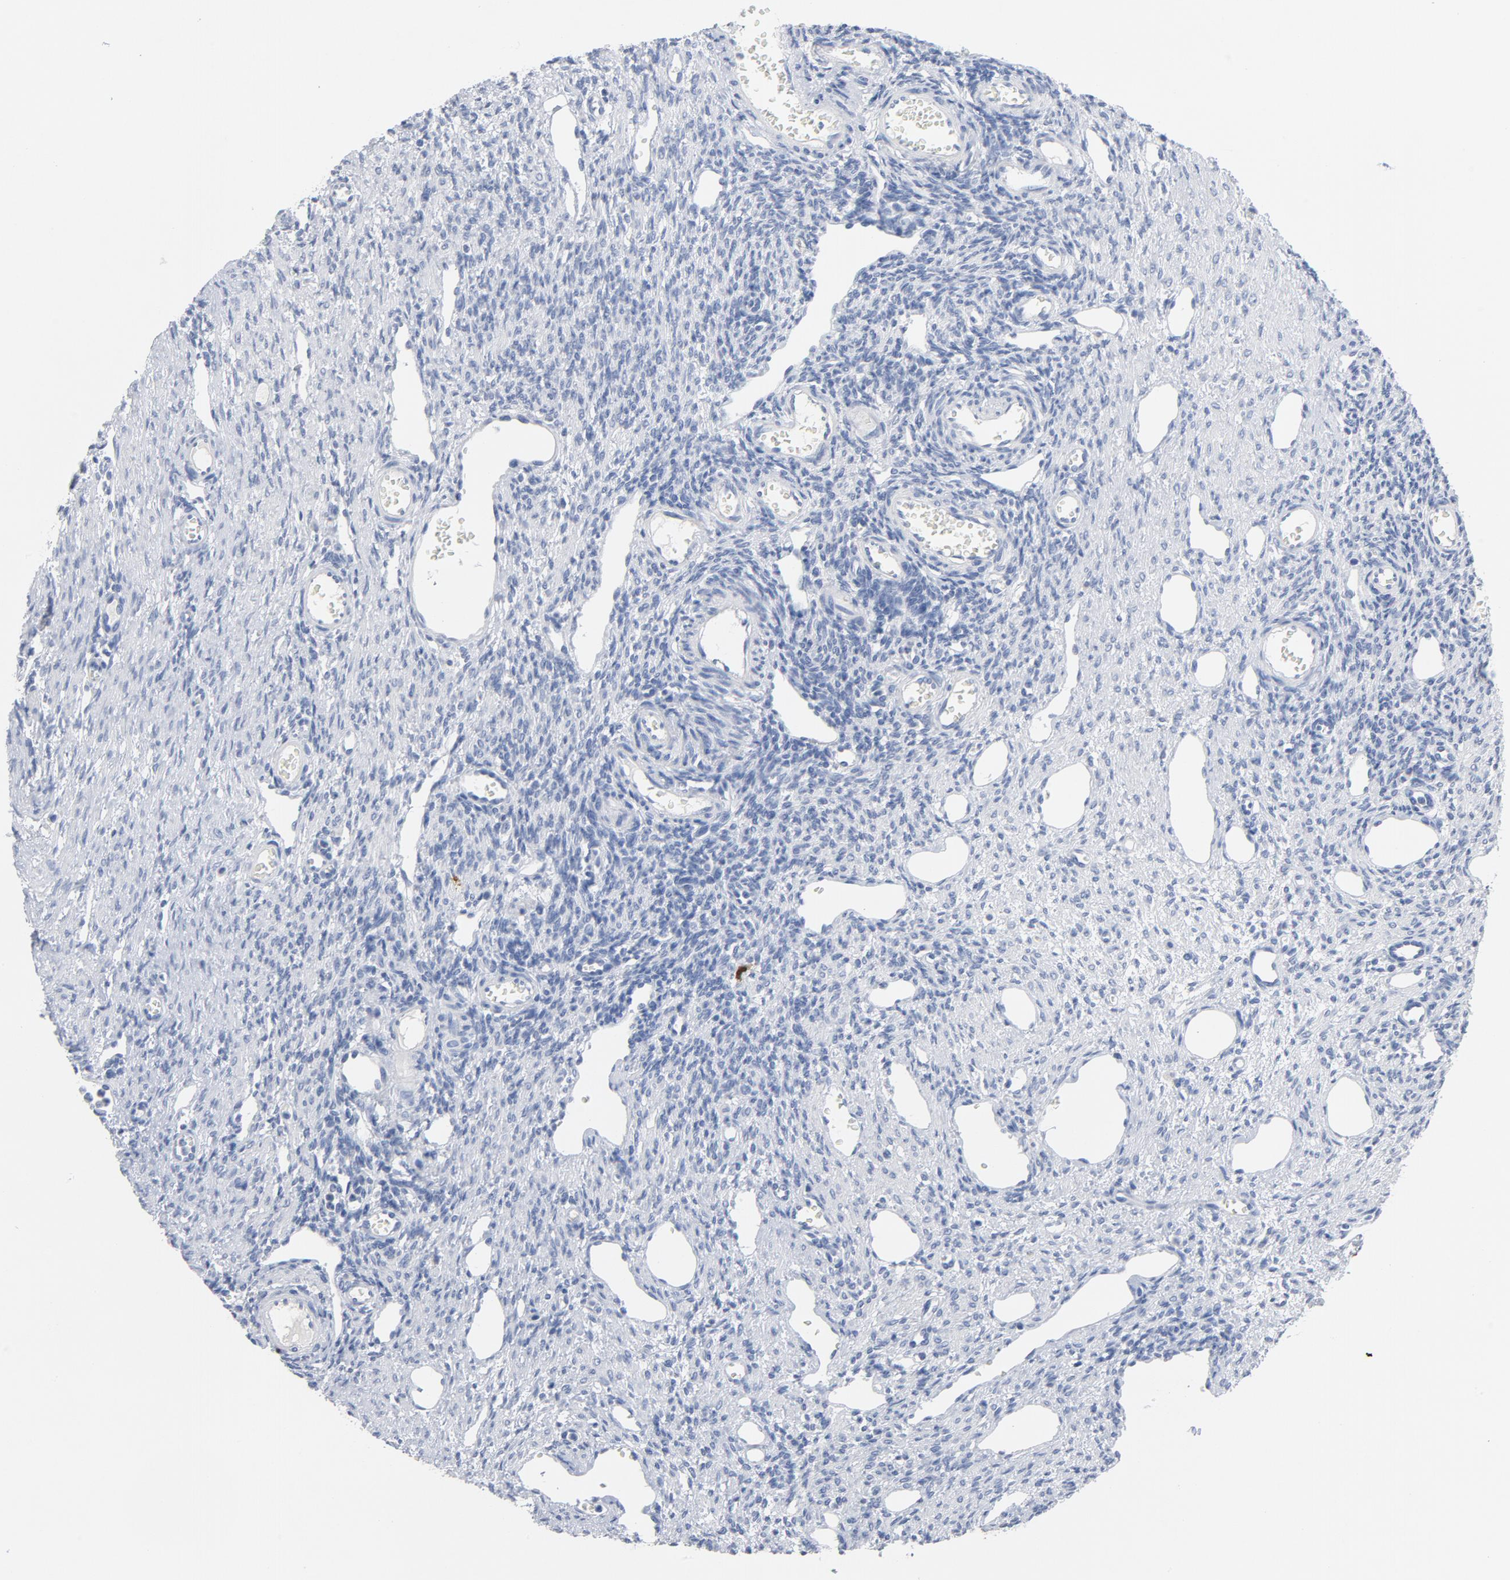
{"staining": {"intensity": "negative", "quantity": "none", "location": "none"}, "tissue": "ovary", "cell_type": "Follicle cells", "image_type": "normal", "snomed": [{"axis": "morphology", "description": "Normal tissue, NOS"}, {"axis": "topography", "description": "Ovary"}], "caption": "The immunohistochemistry (IHC) micrograph has no significant staining in follicle cells of ovary.", "gene": "CDC20", "patient": {"sex": "female", "age": 33}}